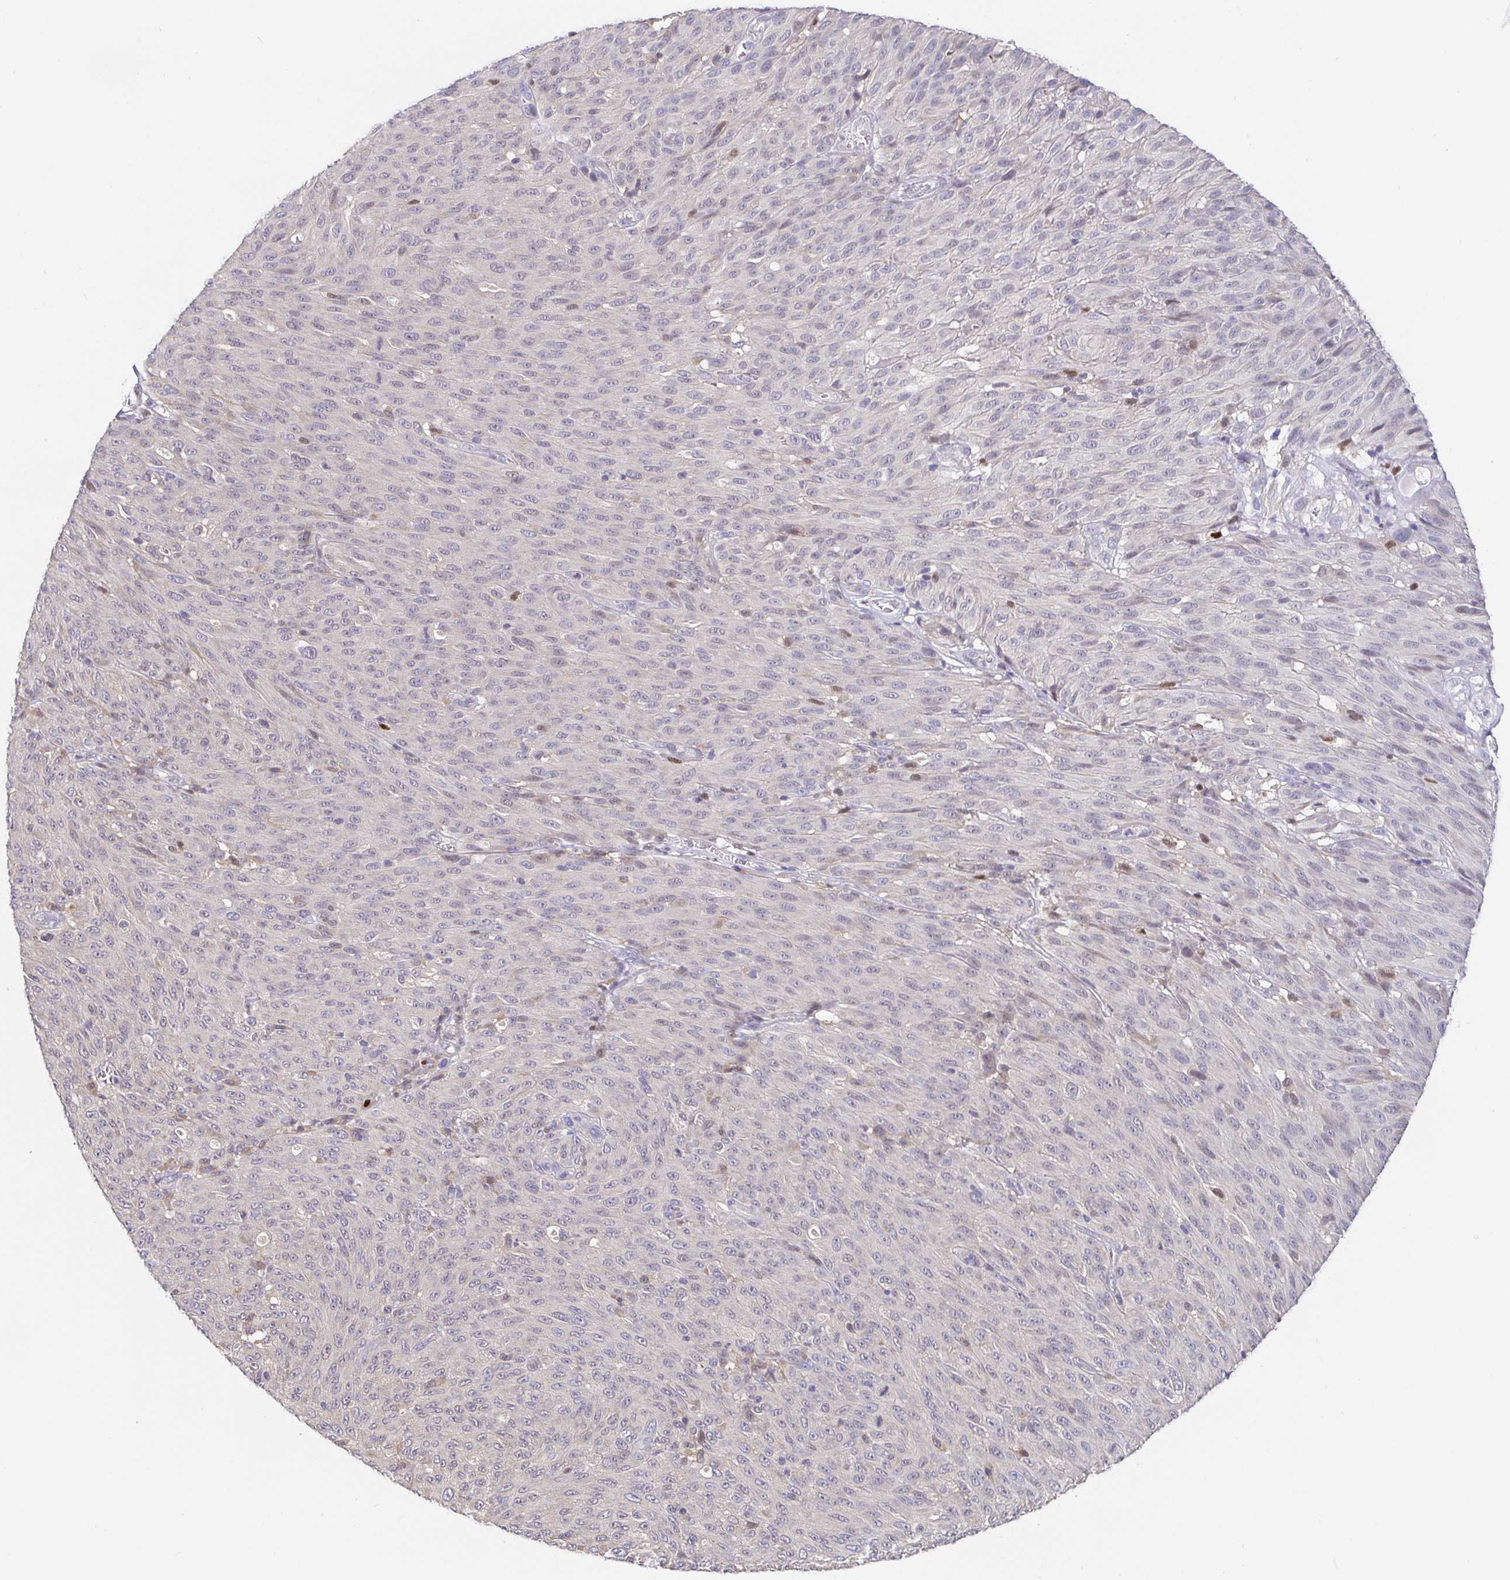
{"staining": {"intensity": "negative", "quantity": "none", "location": "none"}, "tissue": "melanoma", "cell_type": "Tumor cells", "image_type": "cancer", "snomed": [{"axis": "morphology", "description": "Malignant melanoma, NOS"}, {"axis": "topography", "description": "Skin"}], "caption": "A micrograph of malignant melanoma stained for a protein demonstrates no brown staining in tumor cells.", "gene": "SATB1", "patient": {"sex": "male", "age": 85}}